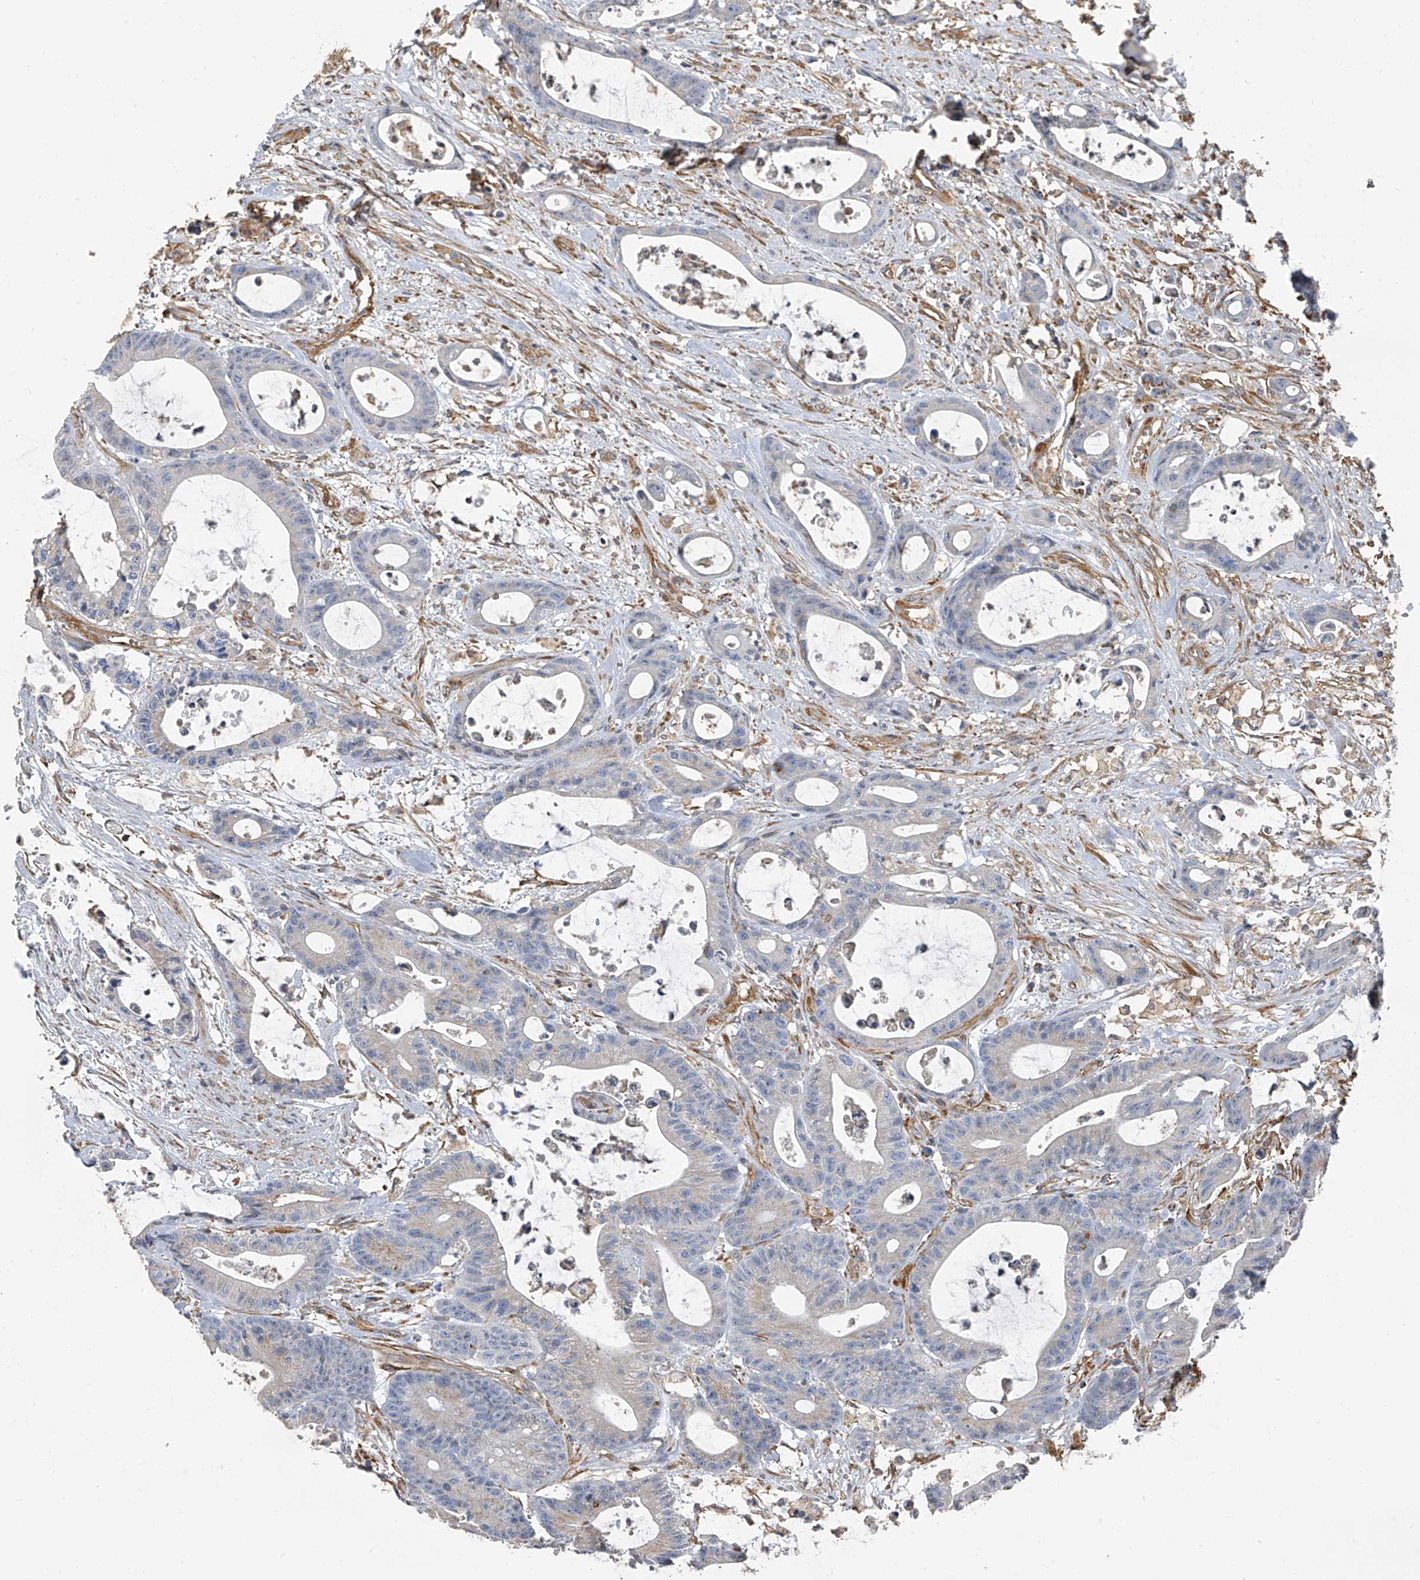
{"staining": {"intensity": "negative", "quantity": "none", "location": "none"}, "tissue": "colorectal cancer", "cell_type": "Tumor cells", "image_type": "cancer", "snomed": [{"axis": "morphology", "description": "Adenocarcinoma, NOS"}, {"axis": "topography", "description": "Colon"}], "caption": "Photomicrograph shows no significant protein expression in tumor cells of adenocarcinoma (colorectal). (Stains: DAB immunohistochemistry (IHC) with hematoxylin counter stain, Microscopy: brightfield microscopy at high magnification).", "gene": "SEPTIN7", "patient": {"sex": "female", "age": 84}}